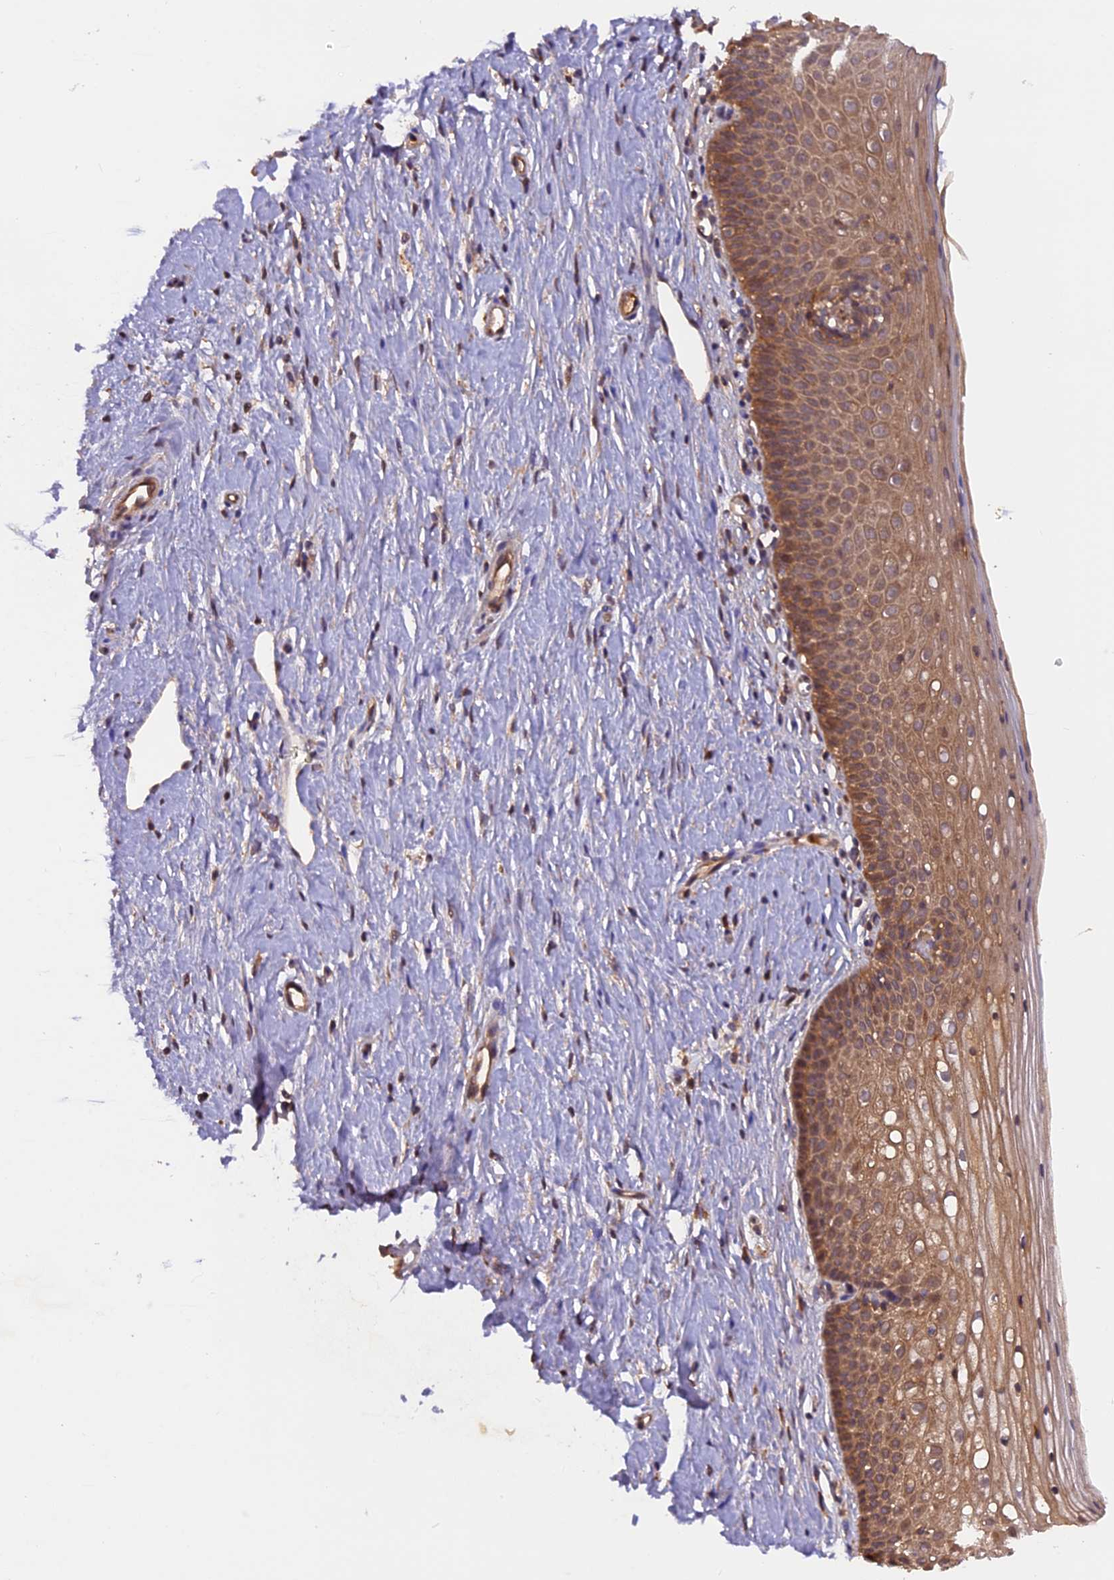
{"staining": {"intensity": "strong", "quantity": ">75%", "location": "cytoplasmic/membranous"}, "tissue": "cervix", "cell_type": "Glandular cells", "image_type": "normal", "snomed": [{"axis": "morphology", "description": "Normal tissue, NOS"}, {"axis": "topography", "description": "Cervix"}], "caption": "Immunohistochemistry (IHC) staining of unremarkable cervix, which displays high levels of strong cytoplasmic/membranous expression in about >75% of glandular cells indicating strong cytoplasmic/membranous protein expression. The staining was performed using DAB (3,3'-diaminobenzidine) (brown) for protein detection and nuclei were counterstained in hematoxylin (blue).", "gene": "SETD6", "patient": {"sex": "female", "age": 36}}